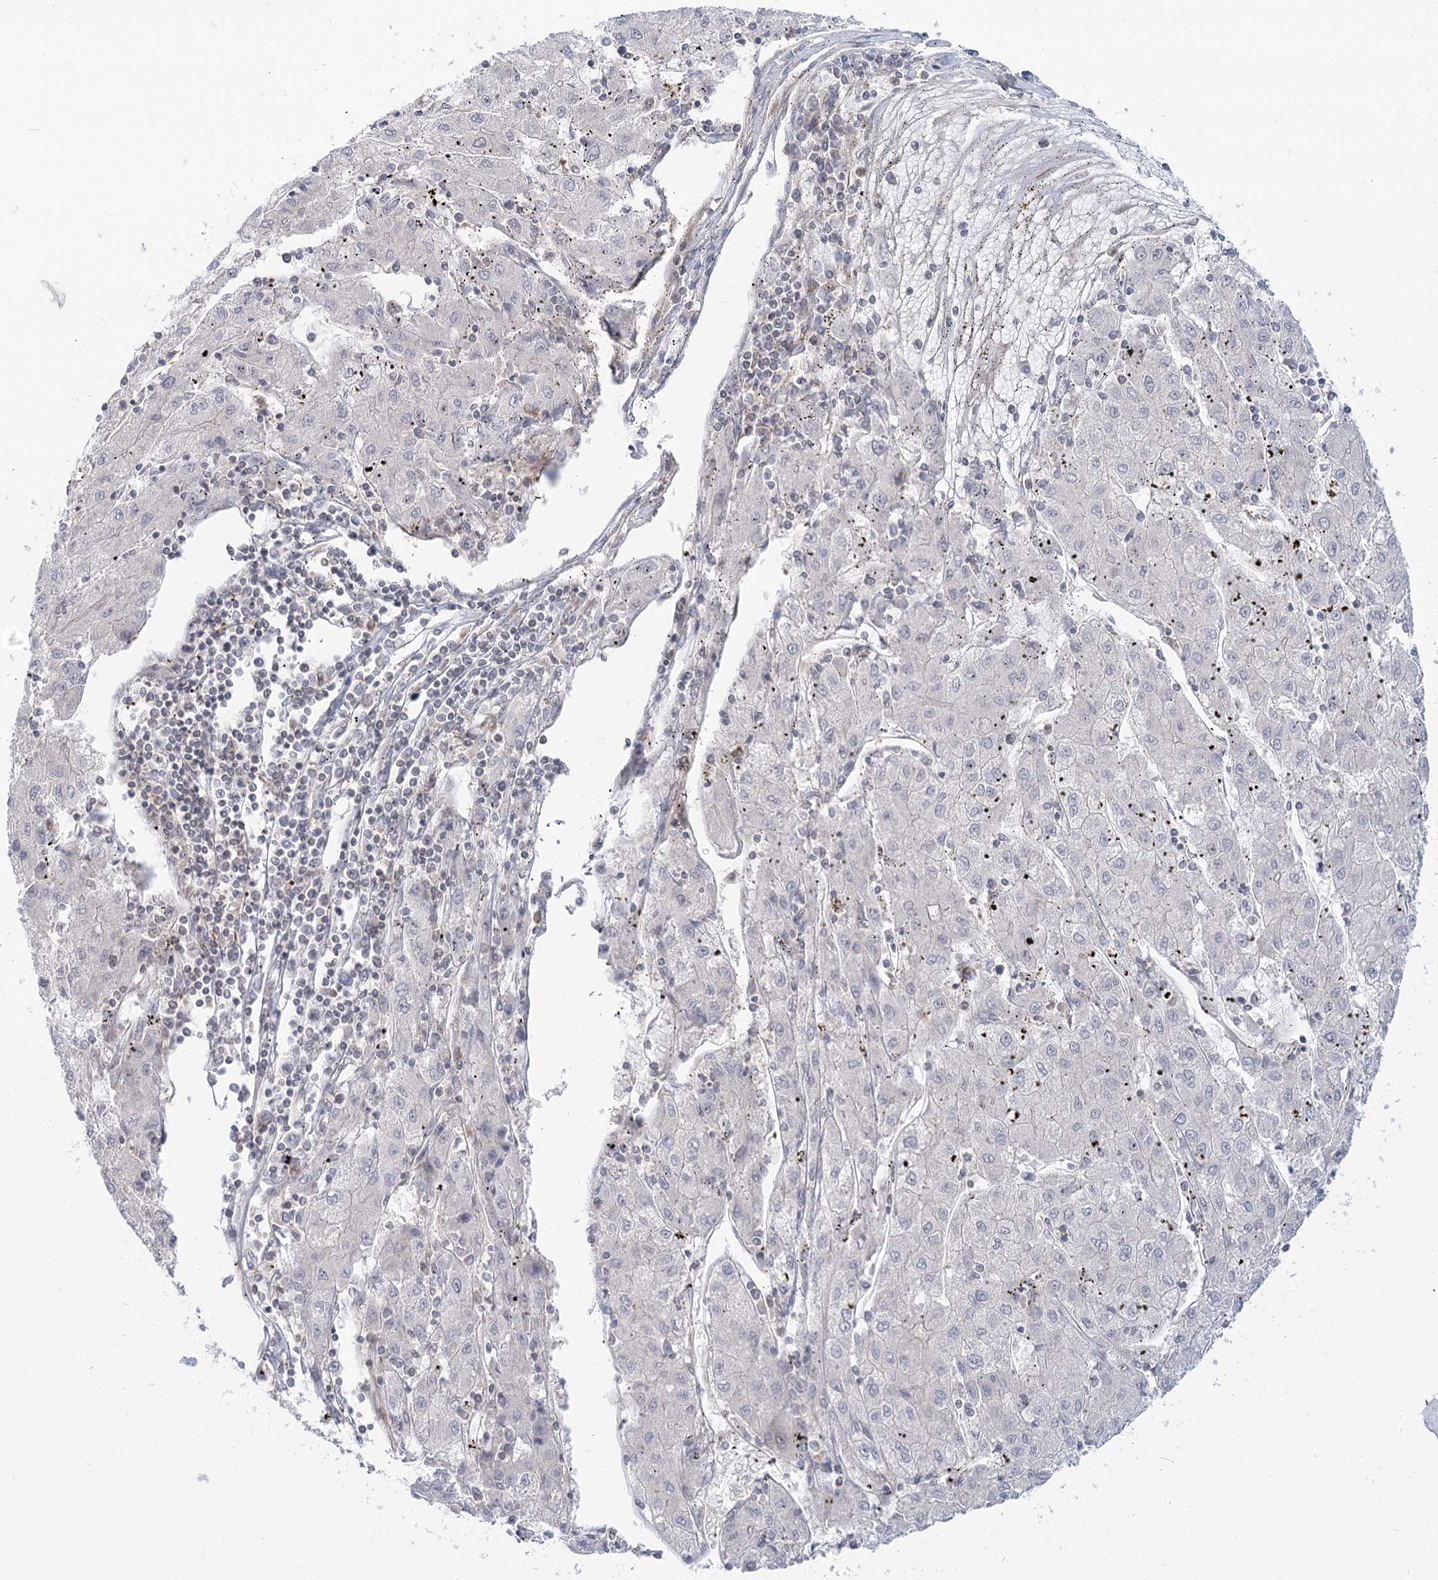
{"staining": {"intensity": "negative", "quantity": "none", "location": "none"}, "tissue": "liver cancer", "cell_type": "Tumor cells", "image_type": "cancer", "snomed": [{"axis": "morphology", "description": "Carcinoma, Hepatocellular, NOS"}, {"axis": "topography", "description": "Liver"}], "caption": "High power microscopy histopathology image of an immunohistochemistry photomicrograph of hepatocellular carcinoma (liver), revealing no significant positivity in tumor cells.", "gene": "MTMR3", "patient": {"sex": "male", "age": 72}}